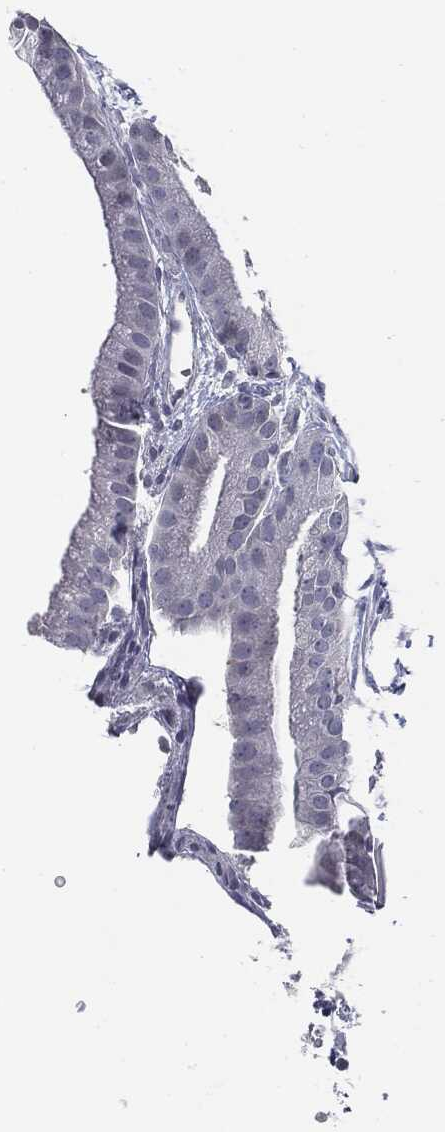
{"staining": {"intensity": "negative", "quantity": "none", "location": "none"}, "tissue": "gallbladder", "cell_type": "Glandular cells", "image_type": "normal", "snomed": [{"axis": "morphology", "description": "Normal tissue, NOS"}, {"axis": "topography", "description": "Gallbladder"}], "caption": "Immunohistochemistry of normal gallbladder shows no staining in glandular cells.", "gene": "CGB1", "patient": {"sex": "male", "age": 67}}